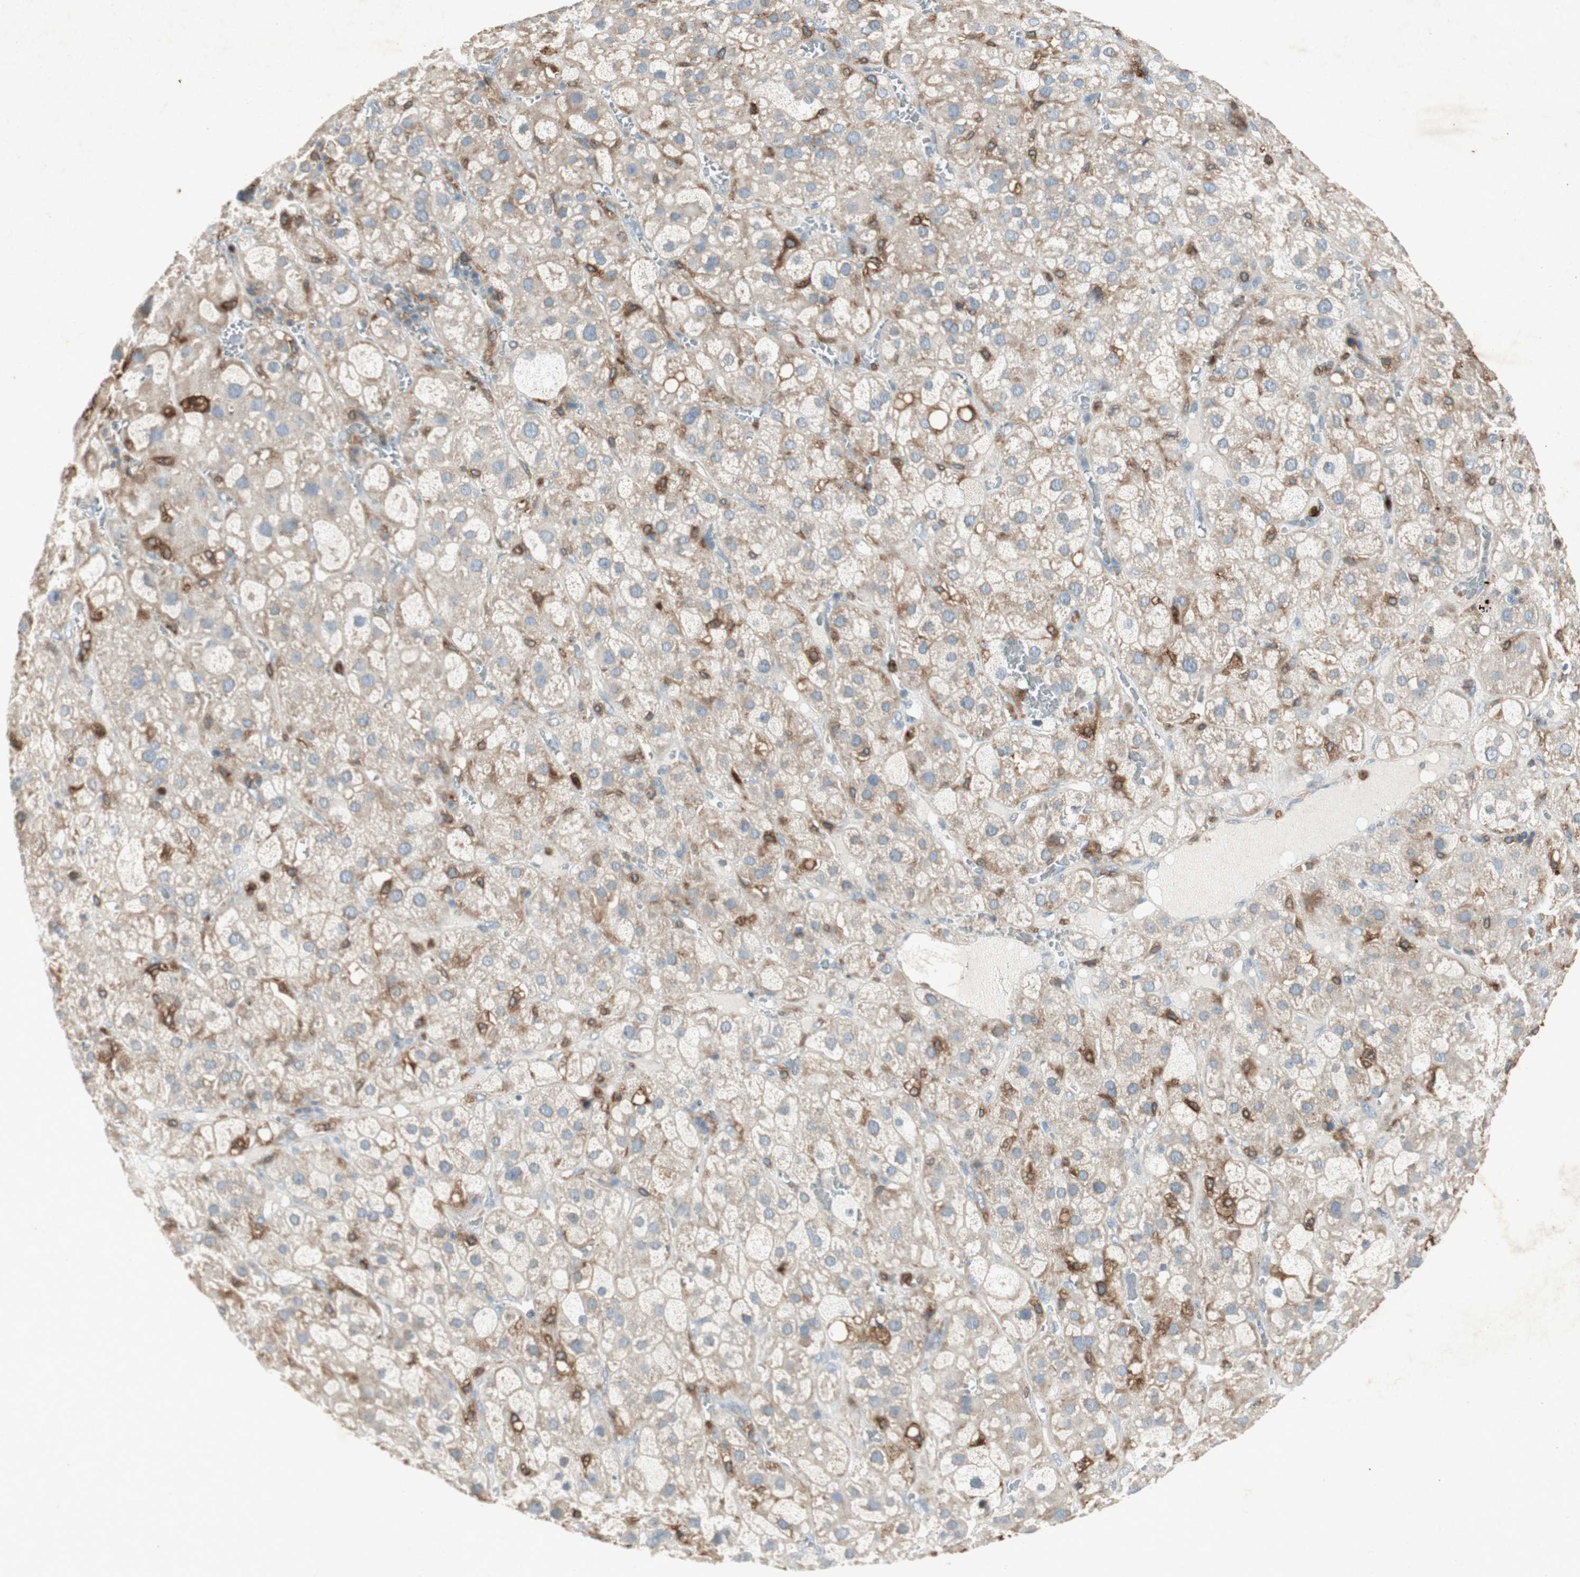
{"staining": {"intensity": "weak", "quantity": "<25%", "location": "cytoplasmic/membranous"}, "tissue": "adrenal gland", "cell_type": "Glandular cells", "image_type": "normal", "snomed": [{"axis": "morphology", "description": "Normal tissue, NOS"}, {"axis": "topography", "description": "Adrenal gland"}], "caption": "Adrenal gland stained for a protein using IHC shows no staining glandular cells.", "gene": "TYROBP", "patient": {"sex": "female", "age": 47}}